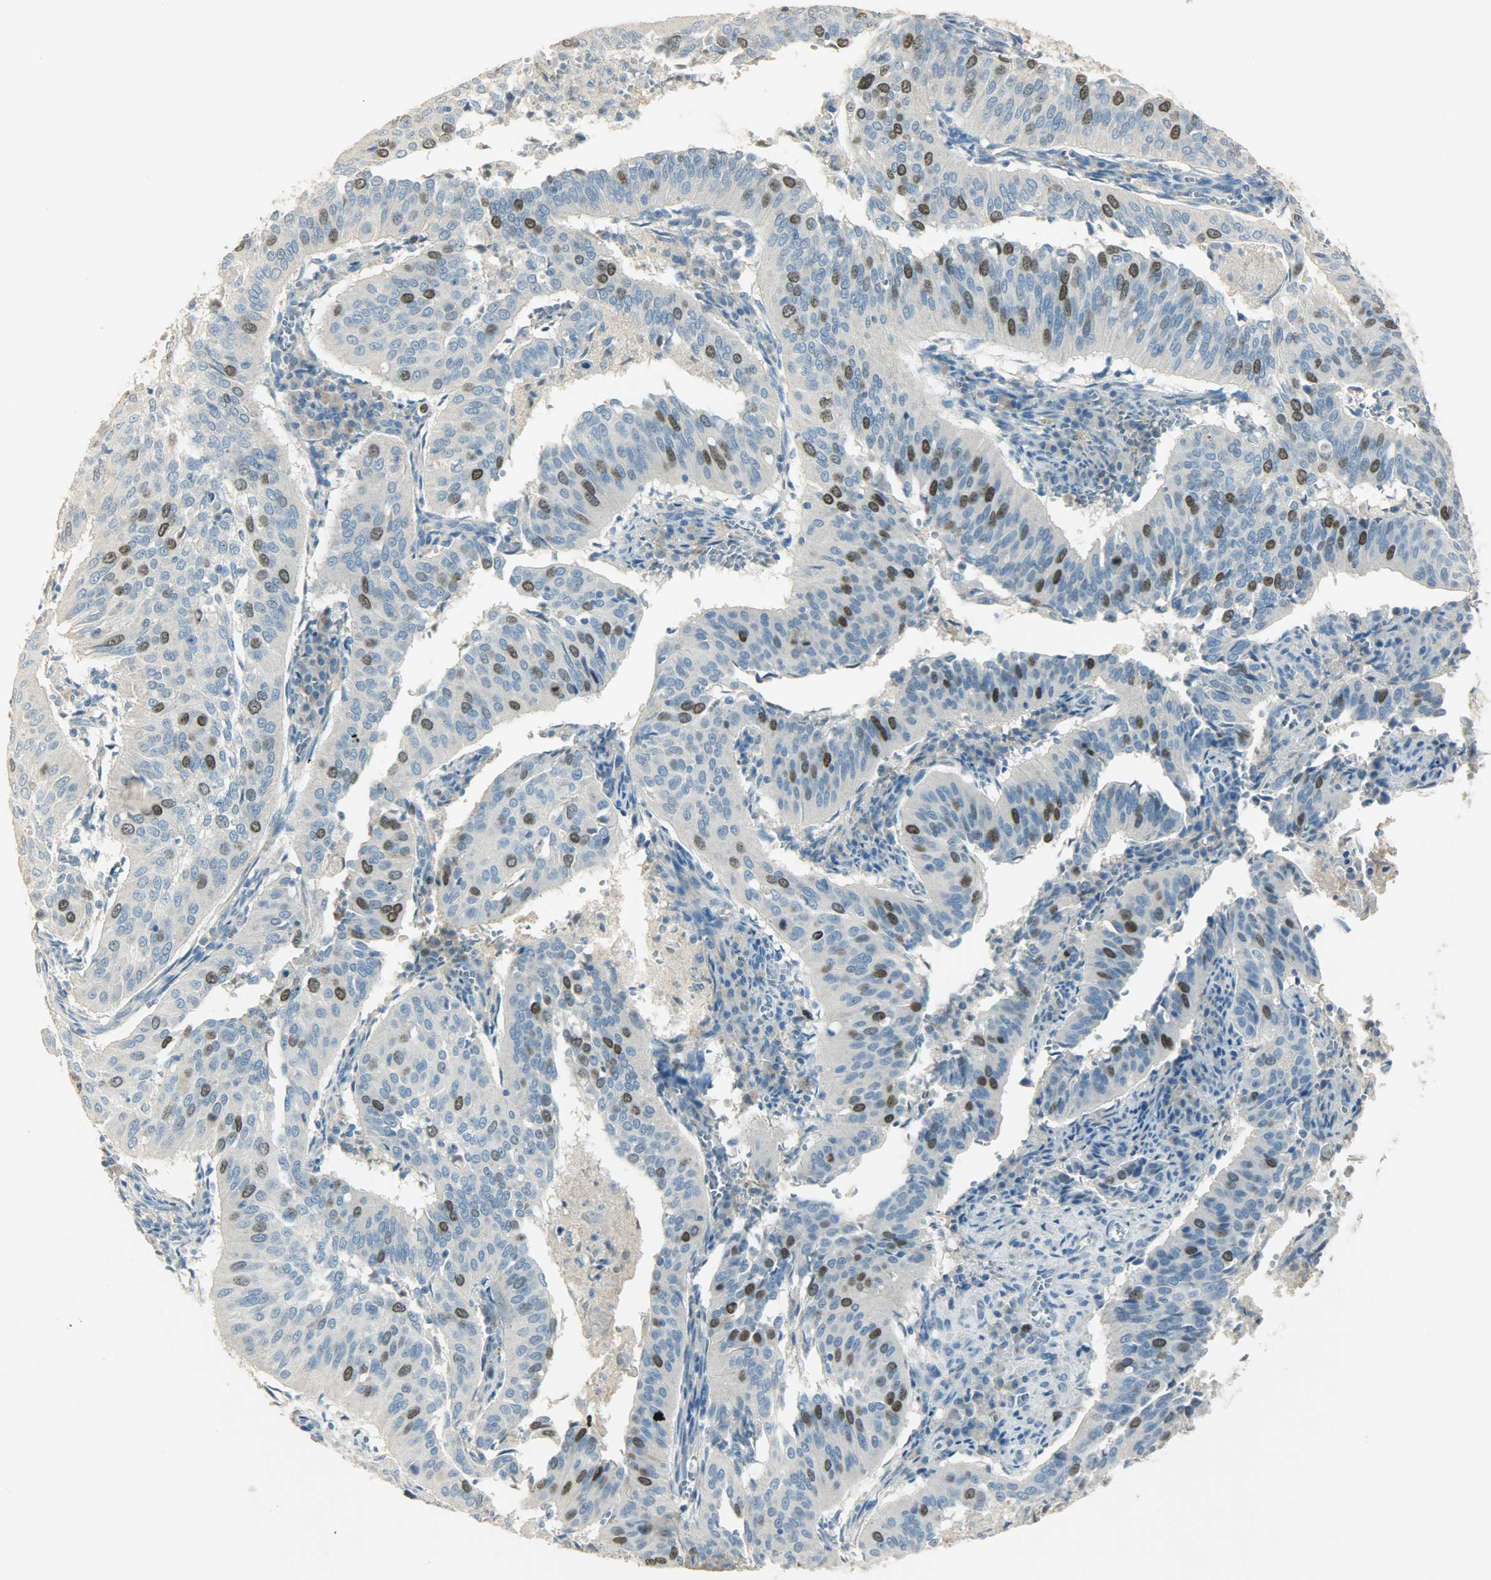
{"staining": {"intensity": "strong", "quantity": "<25%", "location": "nuclear"}, "tissue": "cervical cancer", "cell_type": "Tumor cells", "image_type": "cancer", "snomed": [{"axis": "morphology", "description": "Squamous cell carcinoma, NOS"}, {"axis": "topography", "description": "Cervix"}], "caption": "This micrograph shows immunohistochemistry staining of cervical squamous cell carcinoma, with medium strong nuclear expression in about <25% of tumor cells.", "gene": "TPX2", "patient": {"sex": "female", "age": 39}}